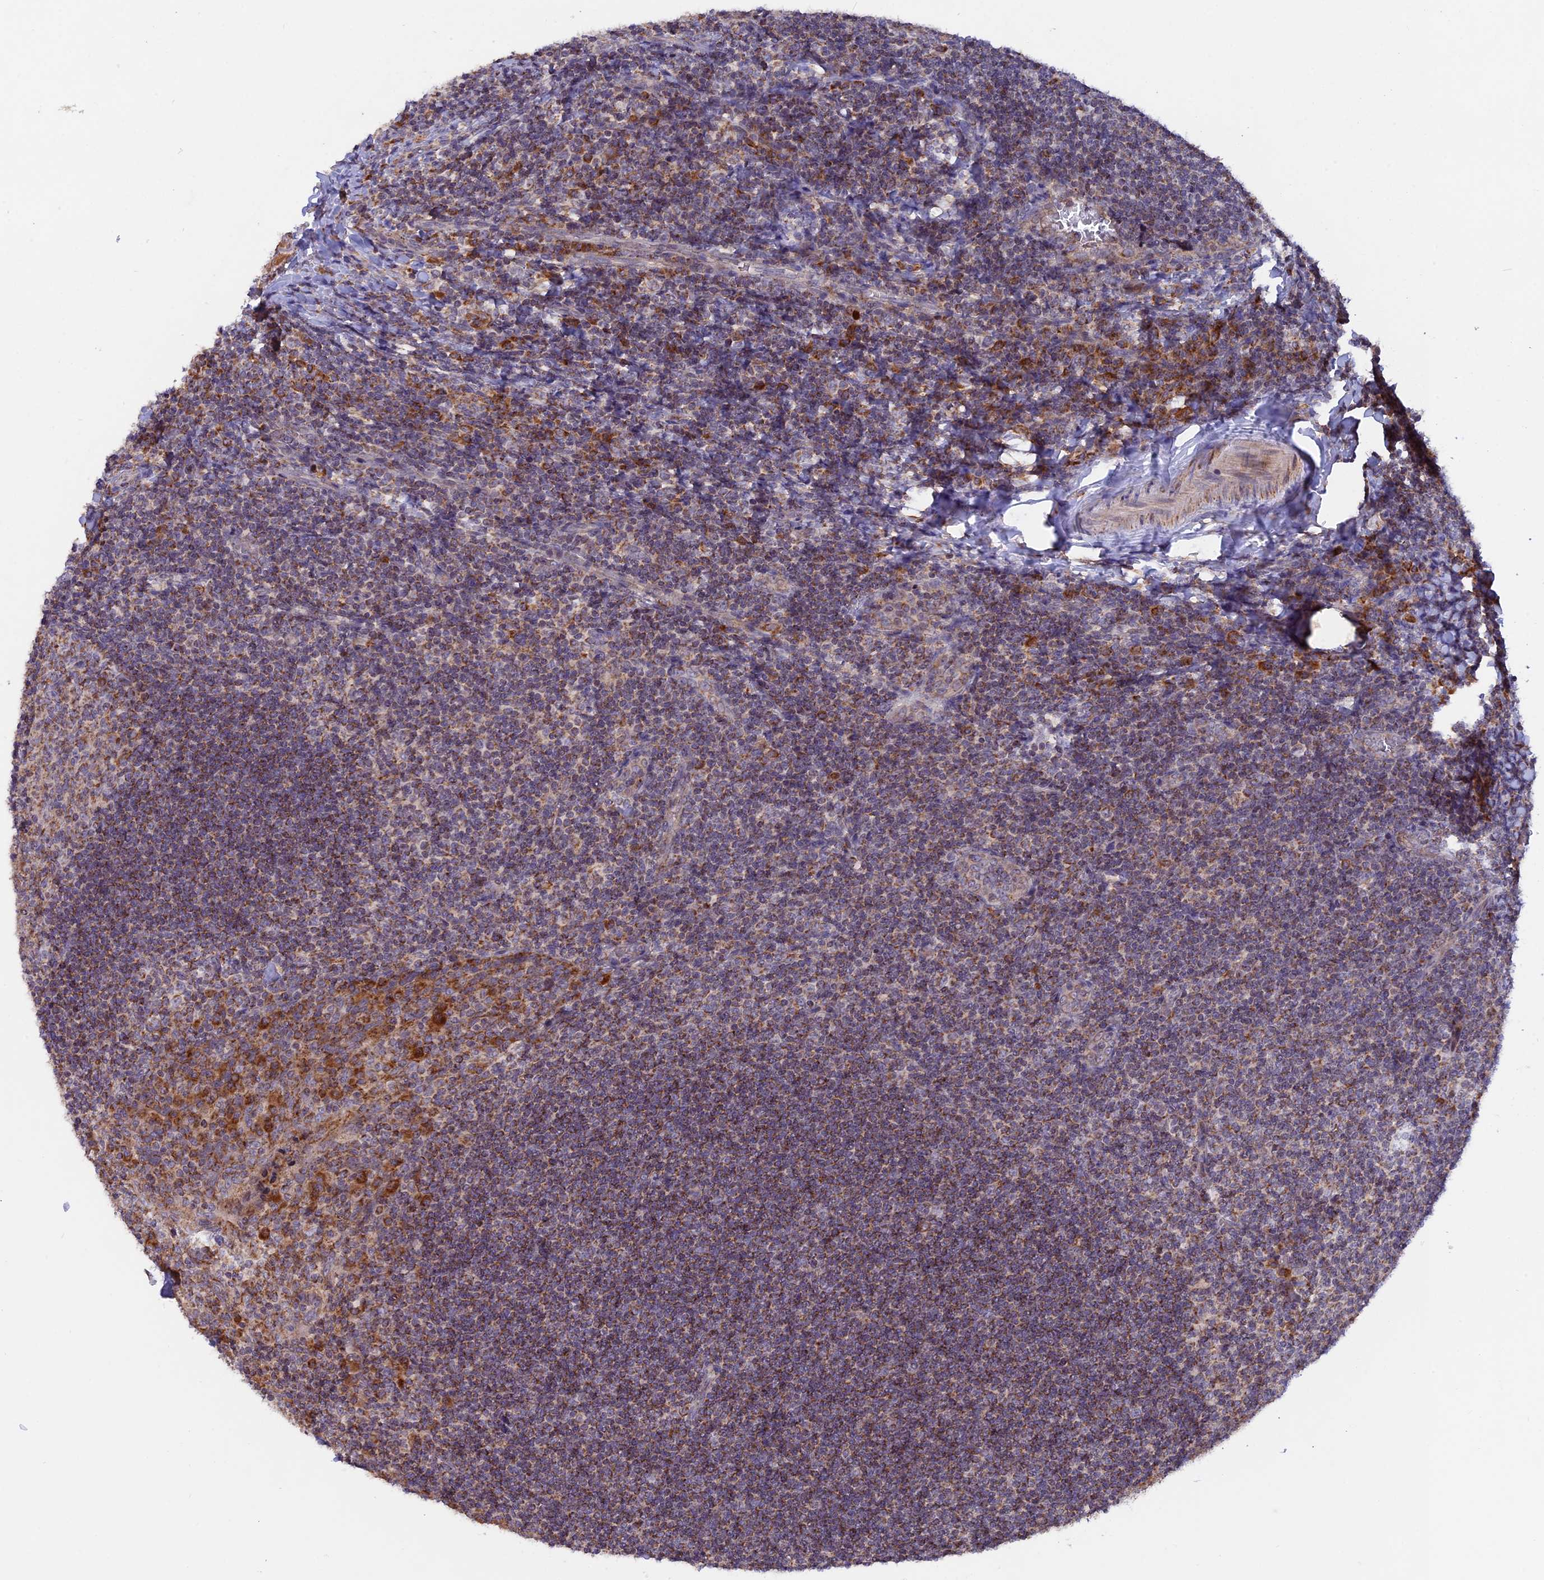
{"staining": {"intensity": "weak", "quantity": "25%-75%", "location": "cytoplasmic/membranous"}, "tissue": "tonsil", "cell_type": "Germinal center cells", "image_type": "normal", "snomed": [{"axis": "morphology", "description": "Normal tissue, NOS"}, {"axis": "topography", "description": "Tonsil"}], "caption": "Protein expression analysis of benign human tonsil reveals weak cytoplasmic/membranous staining in approximately 25%-75% of germinal center cells.", "gene": "MPV17L", "patient": {"sex": "male", "age": 17}}